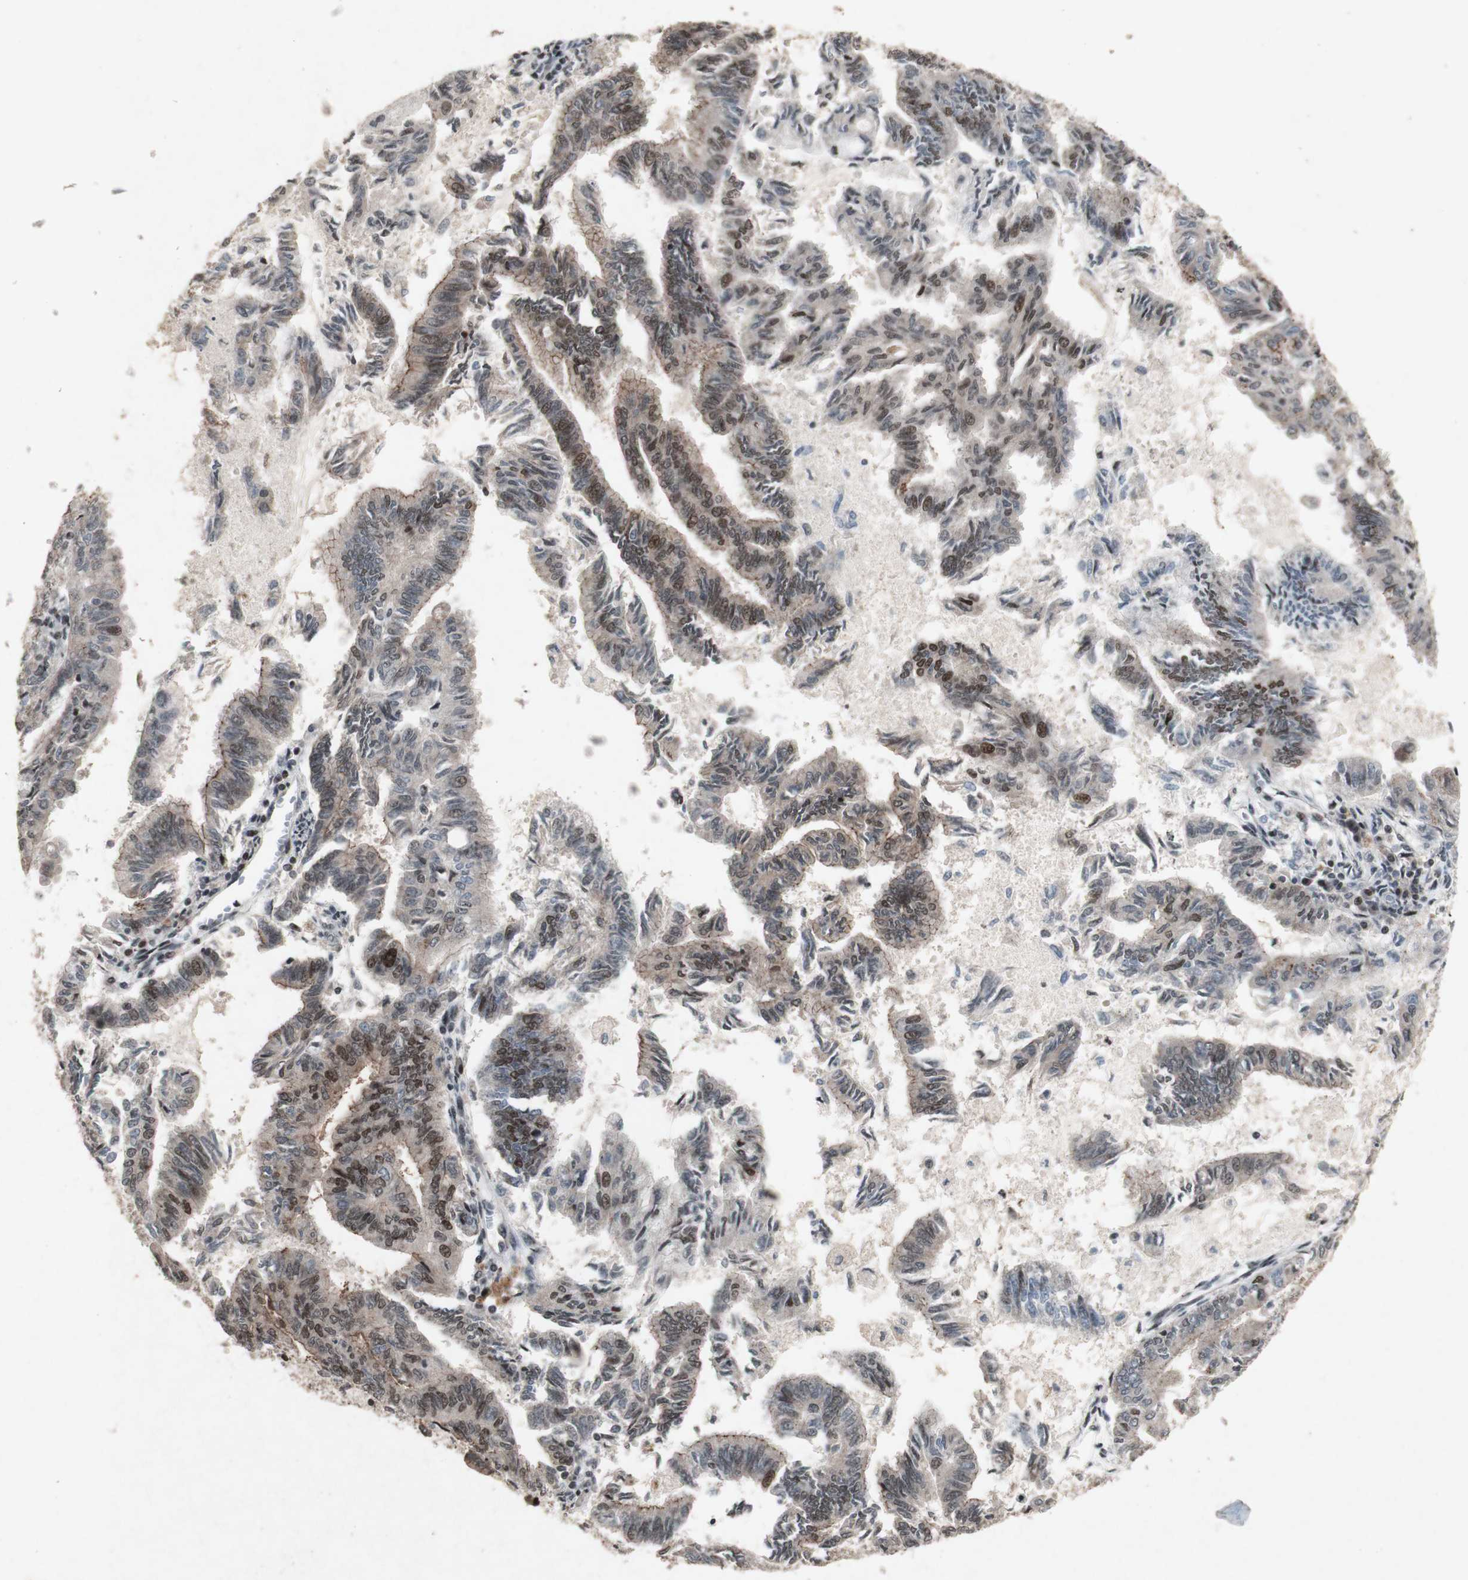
{"staining": {"intensity": "weak", "quantity": "25%-75%", "location": "cytoplasmic/membranous,nuclear"}, "tissue": "endometrial cancer", "cell_type": "Tumor cells", "image_type": "cancer", "snomed": [{"axis": "morphology", "description": "Adenocarcinoma, NOS"}, {"axis": "topography", "description": "Endometrium"}], "caption": "Brown immunohistochemical staining in human endometrial cancer demonstrates weak cytoplasmic/membranous and nuclear expression in approximately 25%-75% of tumor cells. The protein of interest is shown in brown color, while the nuclei are stained blue.", "gene": "PLXNA1", "patient": {"sex": "female", "age": 86}}